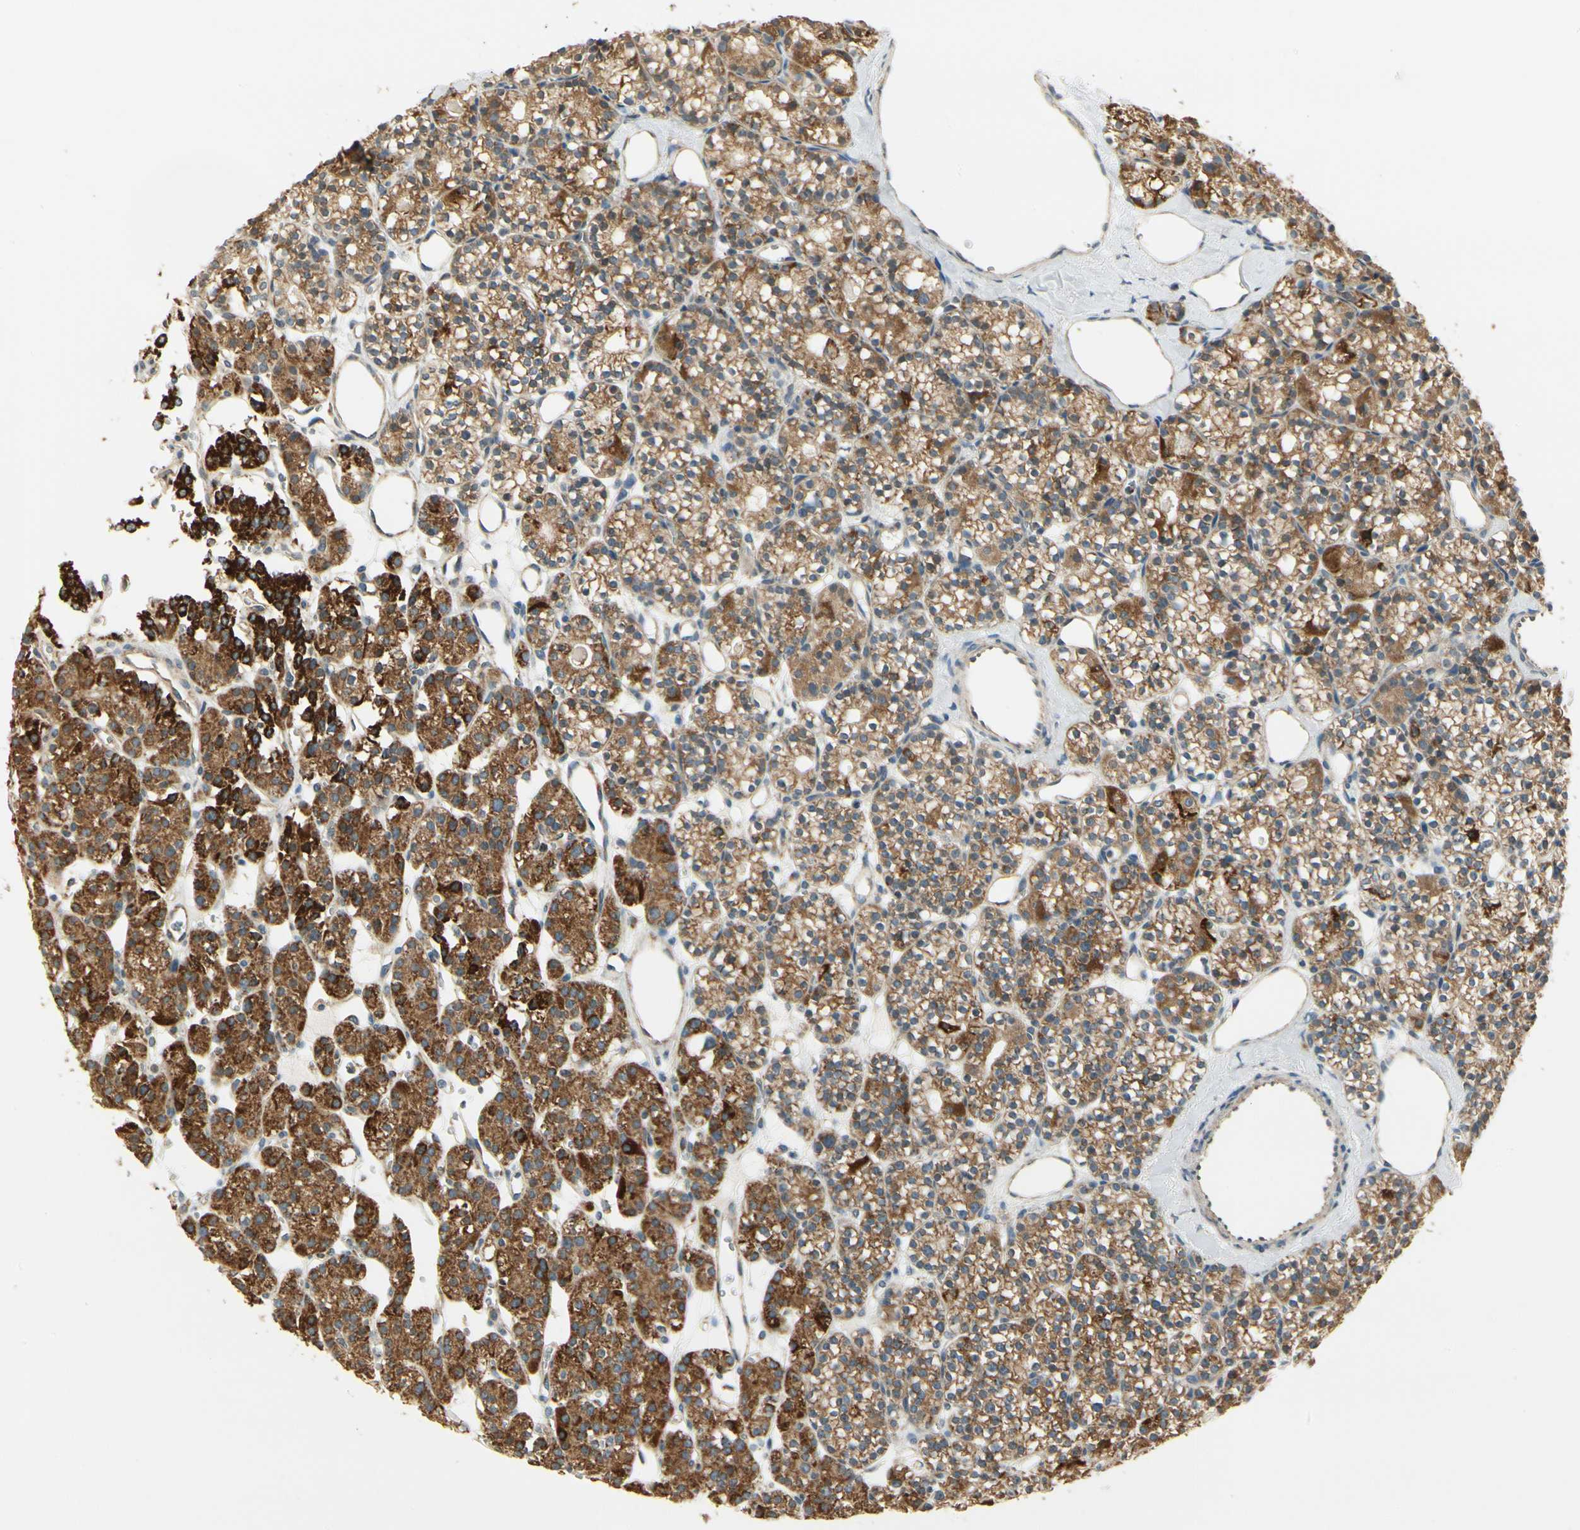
{"staining": {"intensity": "moderate", "quantity": ">75%", "location": "cytoplasmic/membranous"}, "tissue": "parathyroid gland", "cell_type": "Glandular cells", "image_type": "normal", "snomed": [{"axis": "morphology", "description": "Normal tissue, NOS"}, {"axis": "topography", "description": "Parathyroid gland"}], "caption": "Parathyroid gland stained for a protein displays moderate cytoplasmic/membranous positivity in glandular cells. (DAB IHC with brightfield microscopy, high magnification).", "gene": "EPHB3", "patient": {"sex": "female", "age": 64}}